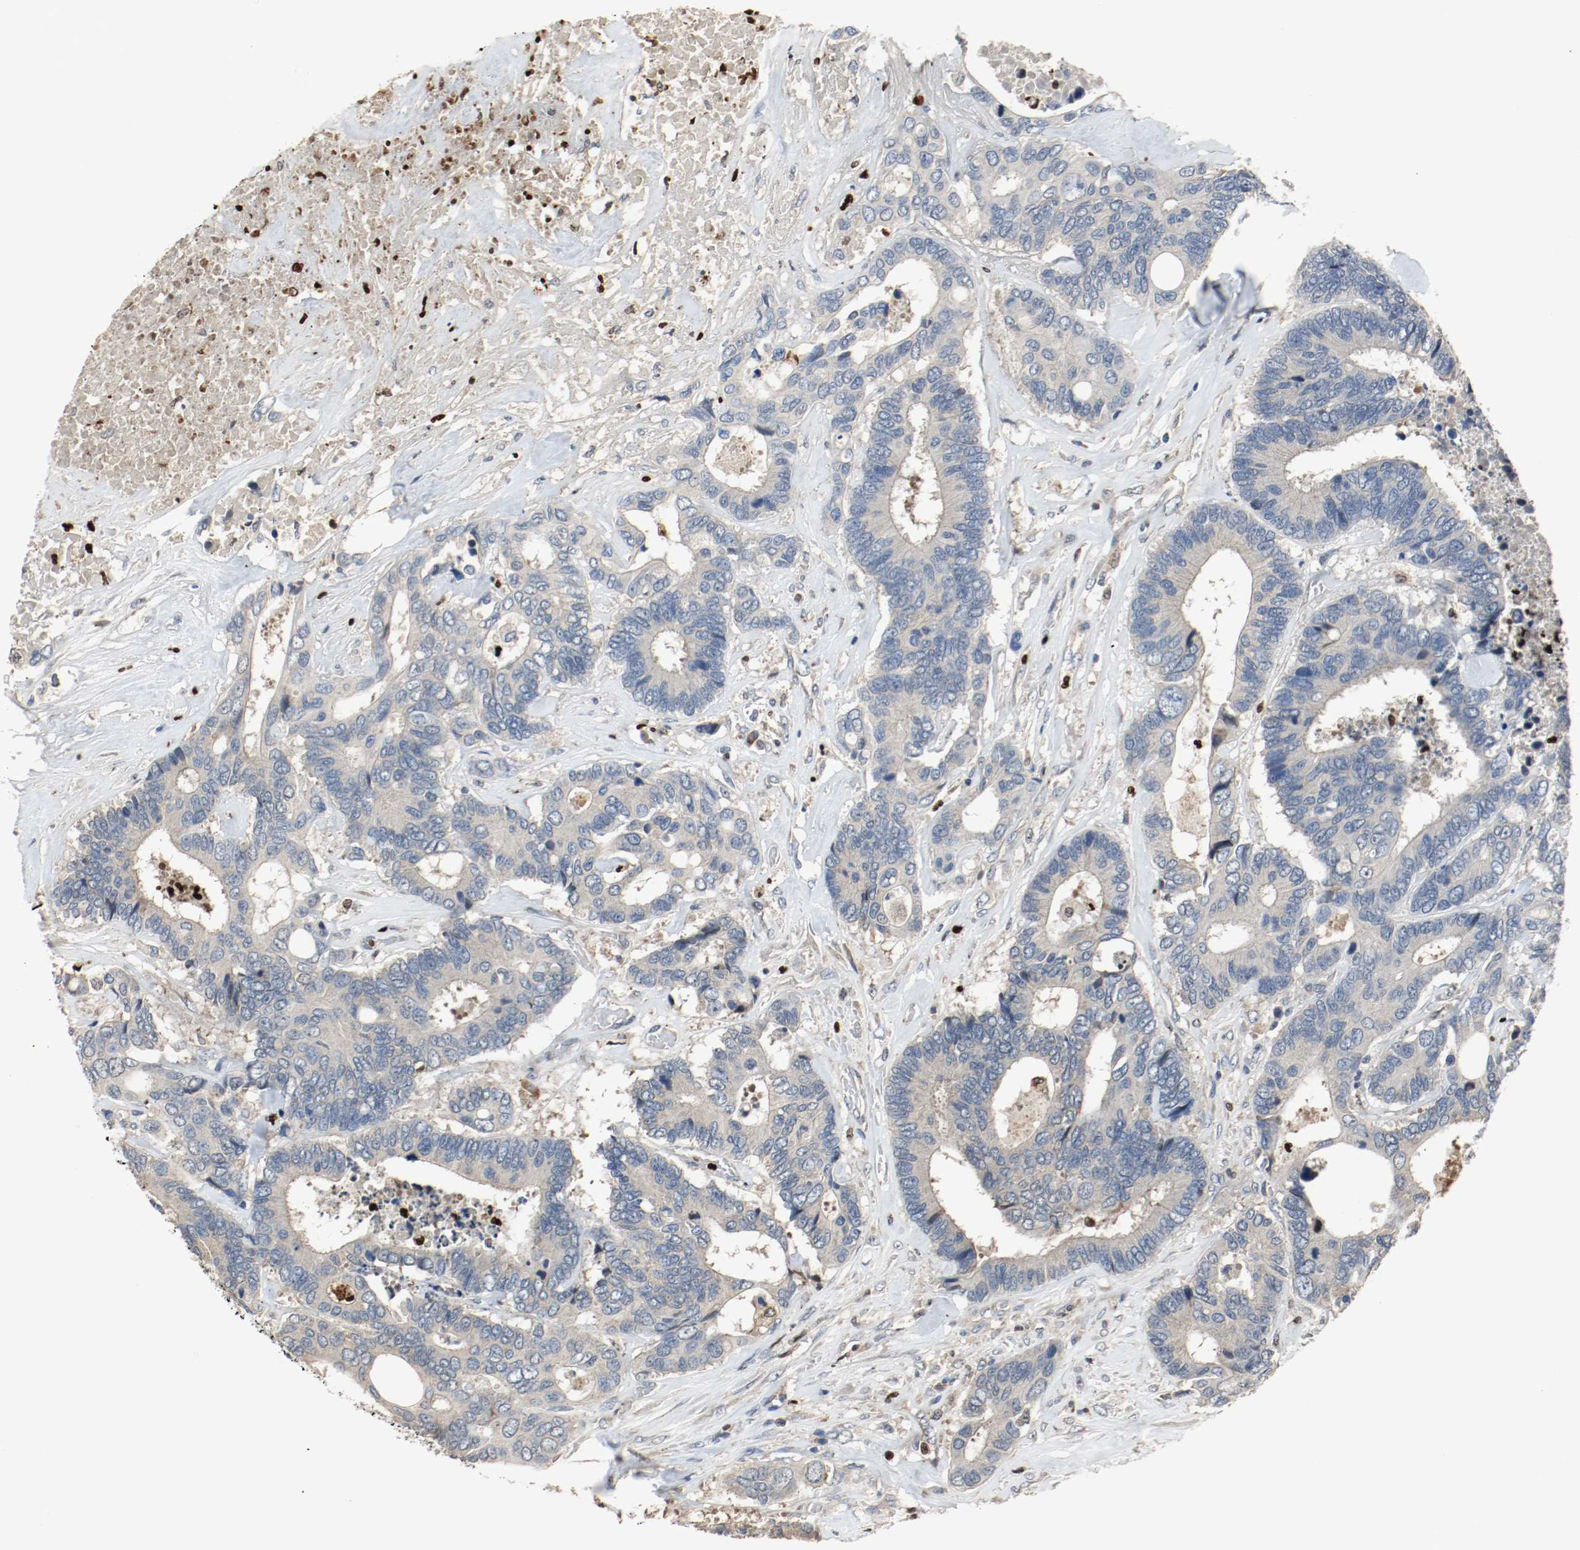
{"staining": {"intensity": "negative", "quantity": "none", "location": "none"}, "tissue": "colorectal cancer", "cell_type": "Tumor cells", "image_type": "cancer", "snomed": [{"axis": "morphology", "description": "Adenocarcinoma, NOS"}, {"axis": "topography", "description": "Rectum"}], "caption": "IHC photomicrograph of neoplastic tissue: colorectal cancer stained with DAB displays no significant protein expression in tumor cells.", "gene": "BLK", "patient": {"sex": "male", "age": 55}}